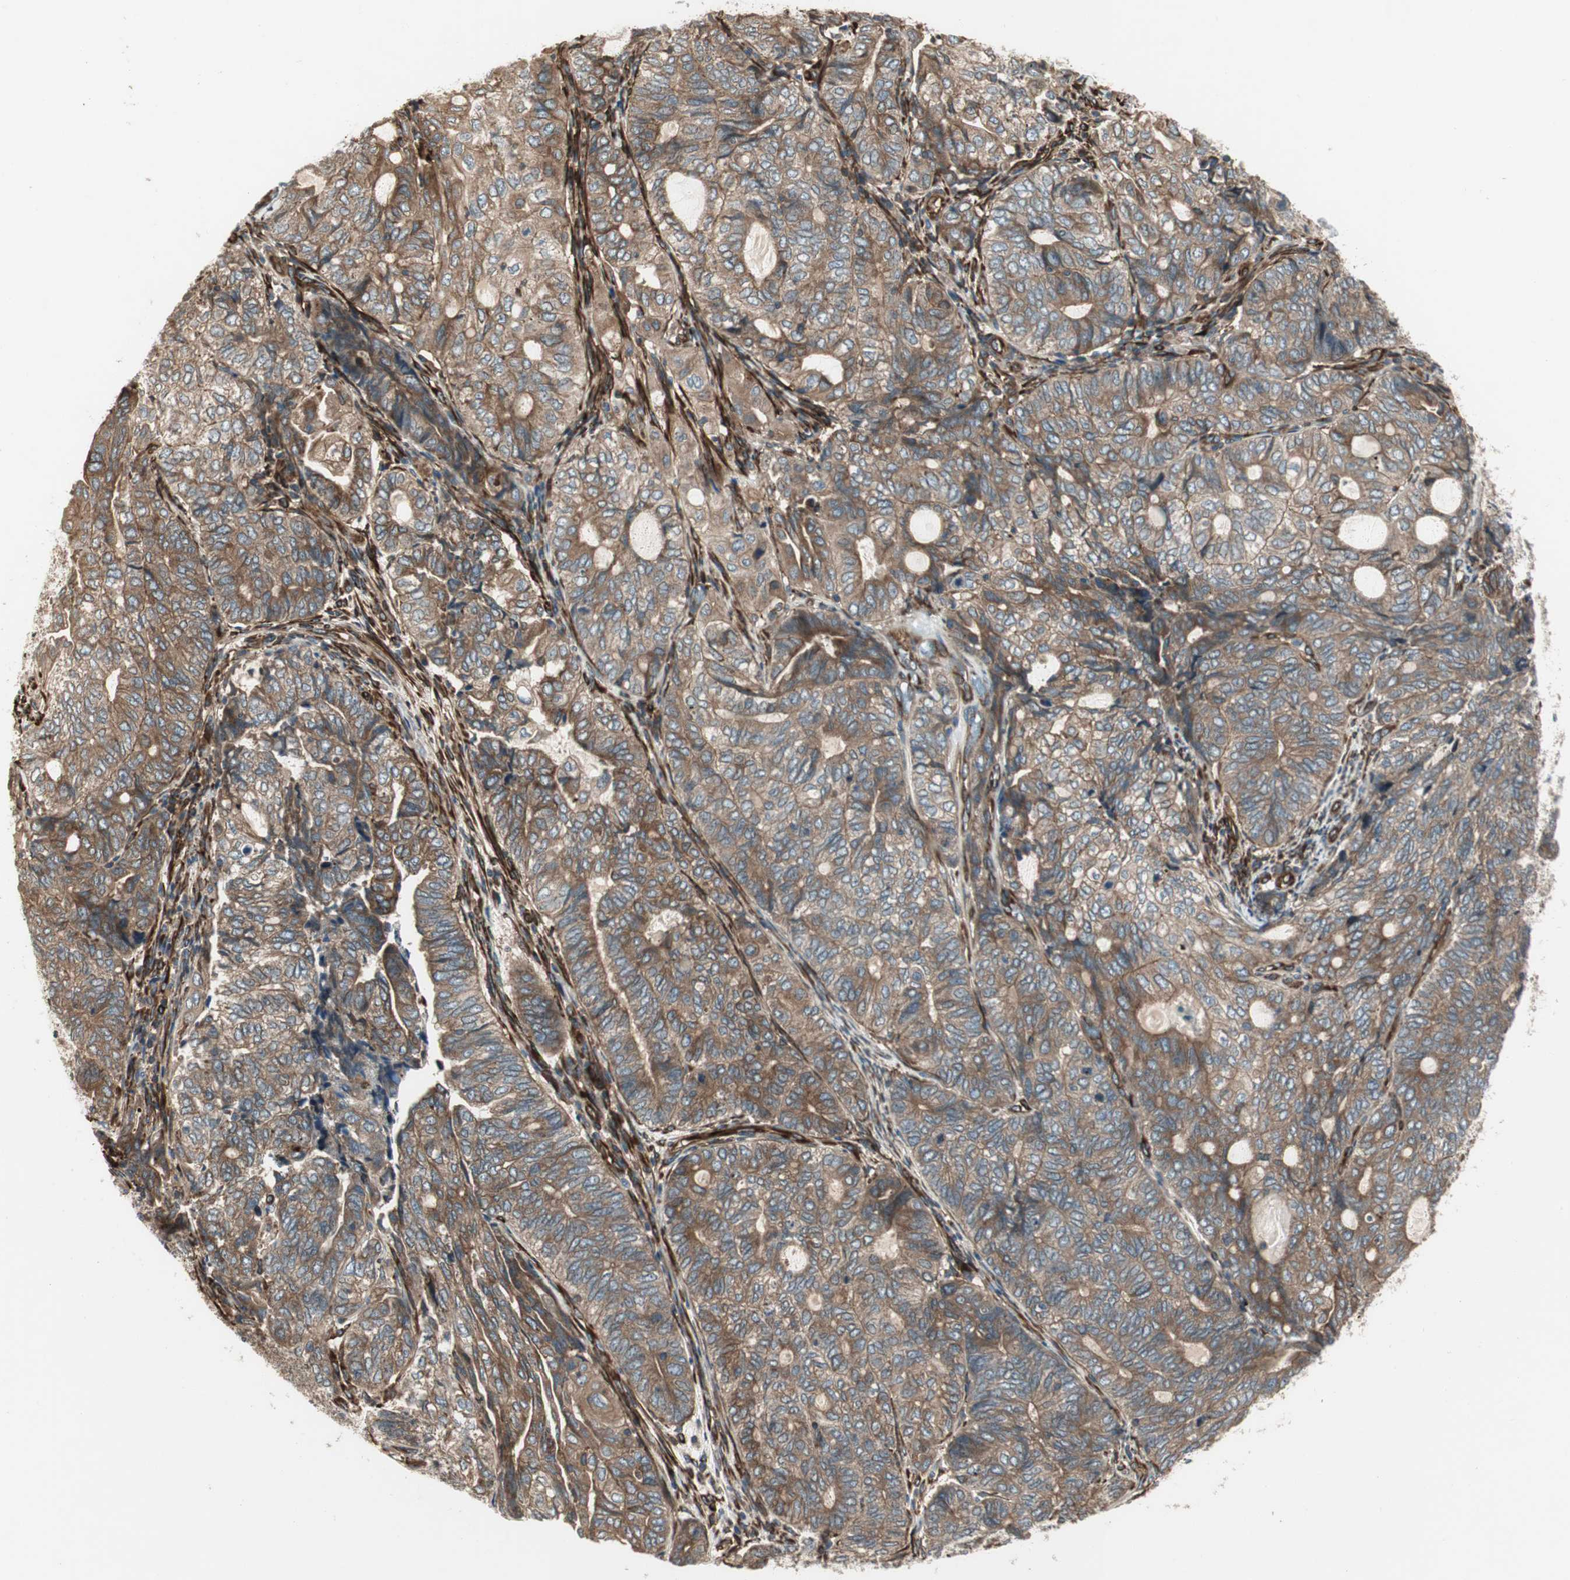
{"staining": {"intensity": "moderate", "quantity": ">75%", "location": "cytoplasmic/membranous"}, "tissue": "endometrial cancer", "cell_type": "Tumor cells", "image_type": "cancer", "snomed": [{"axis": "morphology", "description": "Adenocarcinoma, NOS"}, {"axis": "topography", "description": "Uterus"}, {"axis": "topography", "description": "Endometrium"}], "caption": "Immunohistochemistry (IHC) image of neoplastic tissue: adenocarcinoma (endometrial) stained using IHC demonstrates medium levels of moderate protein expression localized specifically in the cytoplasmic/membranous of tumor cells, appearing as a cytoplasmic/membranous brown color.", "gene": "PRKG1", "patient": {"sex": "female", "age": 70}}